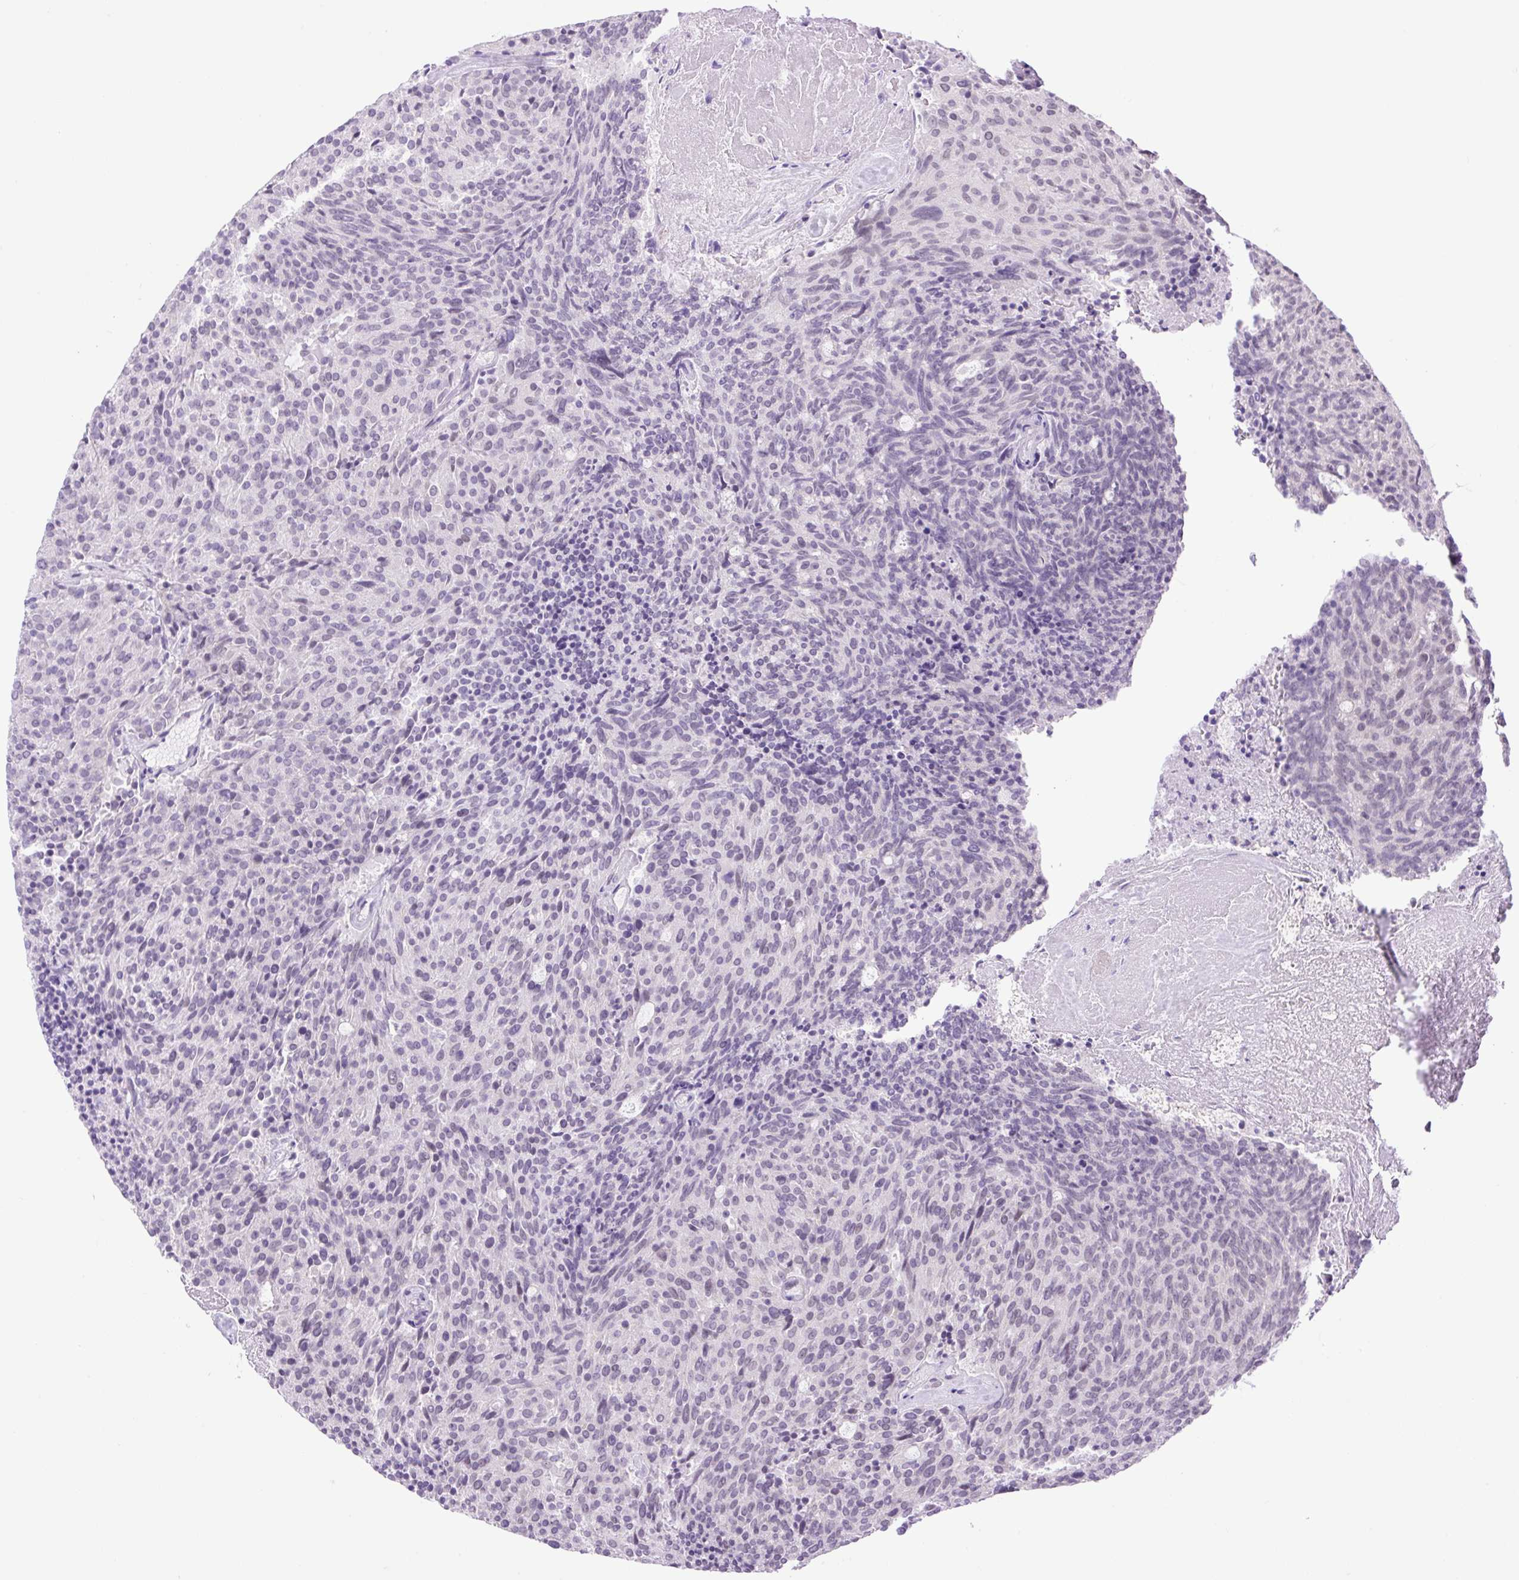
{"staining": {"intensity": "negative", "quantity": "none", "location": "none"}, "tissue": "carcinoid", "cell_type": "Tumor cells", "image_type": "cancer", "snomed": [{"axis": "morphology", "description": "Carcinoid, malignant, NOS"}, {"axis": "topography", "description": "Pancreas"}], "caption": "An IHC image of carcinoid is shown. There is no staining in tumor cells of carcinoid.", "gene": "KPNA1", "patient": {"sex": "female", "age": 54}}